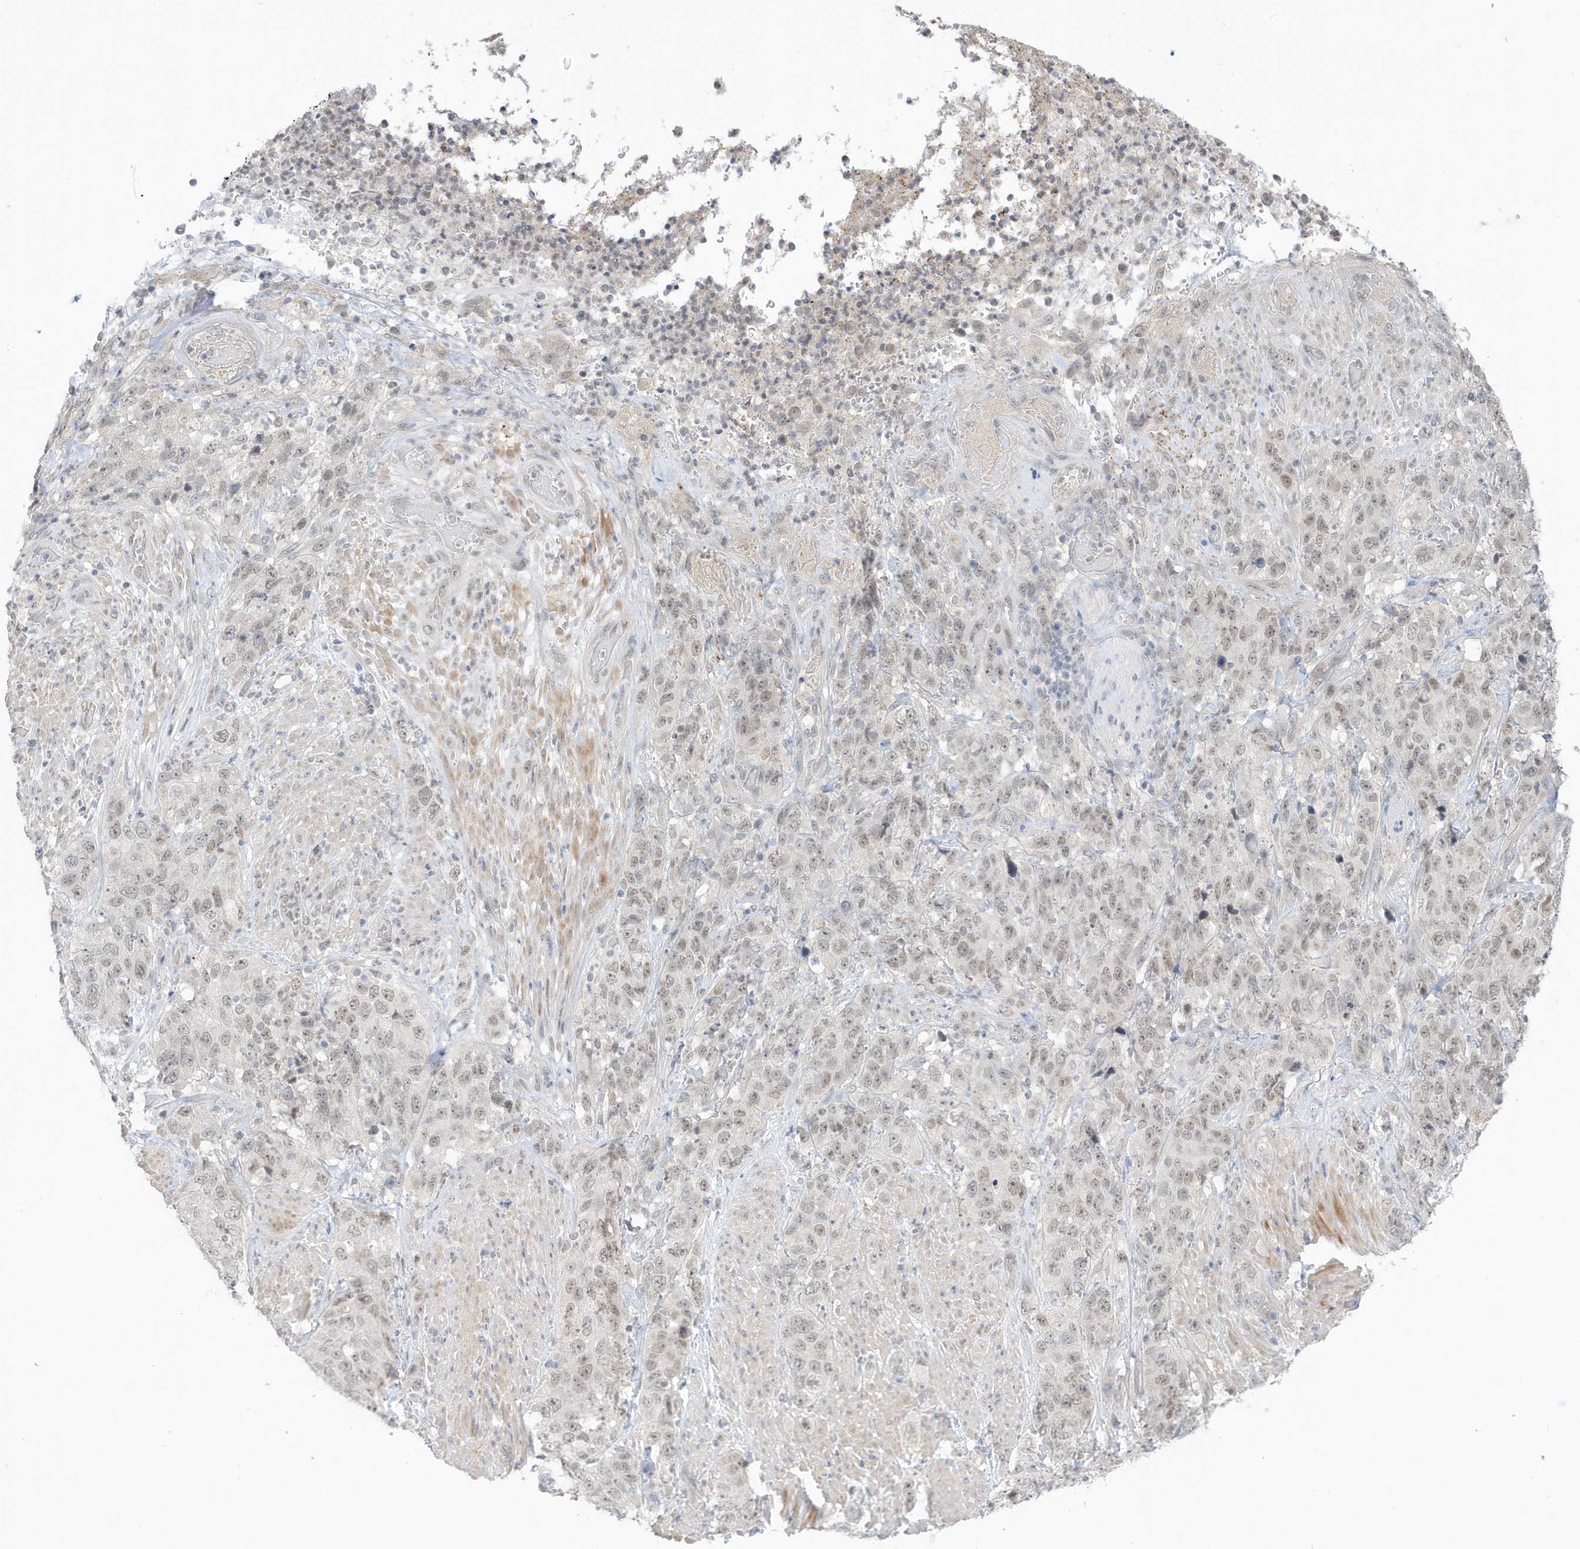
{"staining": {"intensity": "weak", "quantity": "<25%", "location": "nuclear"}, "tissue": "stomach cancer", "cell_type": "Tumor cells", "image_type": "cancer", "snomed": [{"axis": "morphology", "description": "Adenocarcinoma, NOS"}, {"axis": "topography", "description": "Stomach"}], "caption": "DAB immunohistochemical staining of adenocarcinoma (stomach) reveals no significant expression in tumor cells.", "gene": "MSL3", "patient": {"sex": "male", "age": 48}}